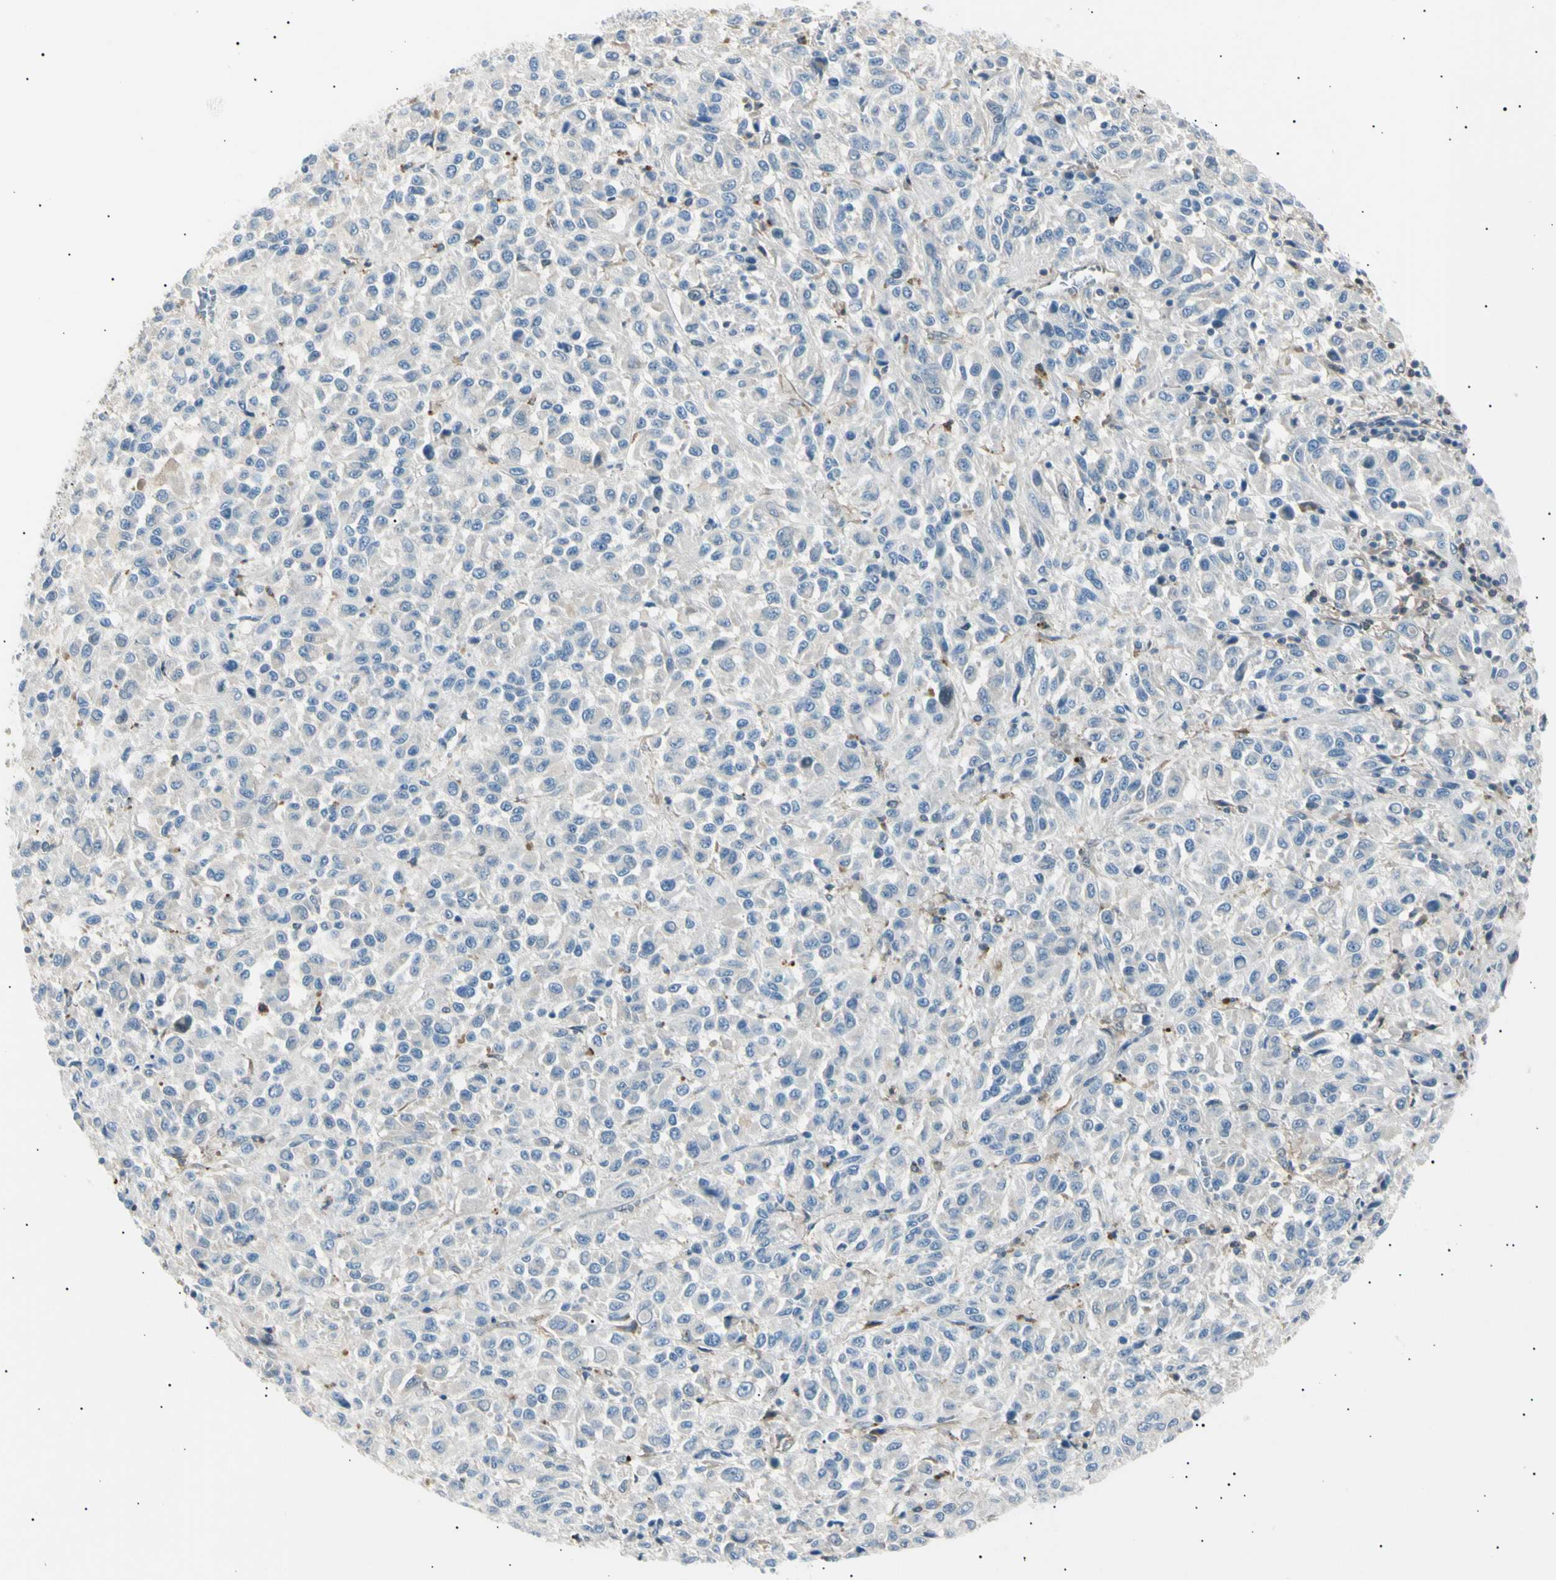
{"staining": {"intensity": "negative", "quantity": "none", "location": "none"}, "tissue": "melanoma", "cell_type": "Tumor cells", "image_type": "cancer", "snomed": [{"axis": "morphology", "description": "Malignant melanoma, Metastatic site"}, {"axis": "topography", "description": "Lung"}], "caption": "DAB immunohistochemical staining of human malignant melanoma (metastatic site) reveals no significant staining in tumor cells.", "gene": "LHPP", "patient": {"sex": "male", "age": 64}}